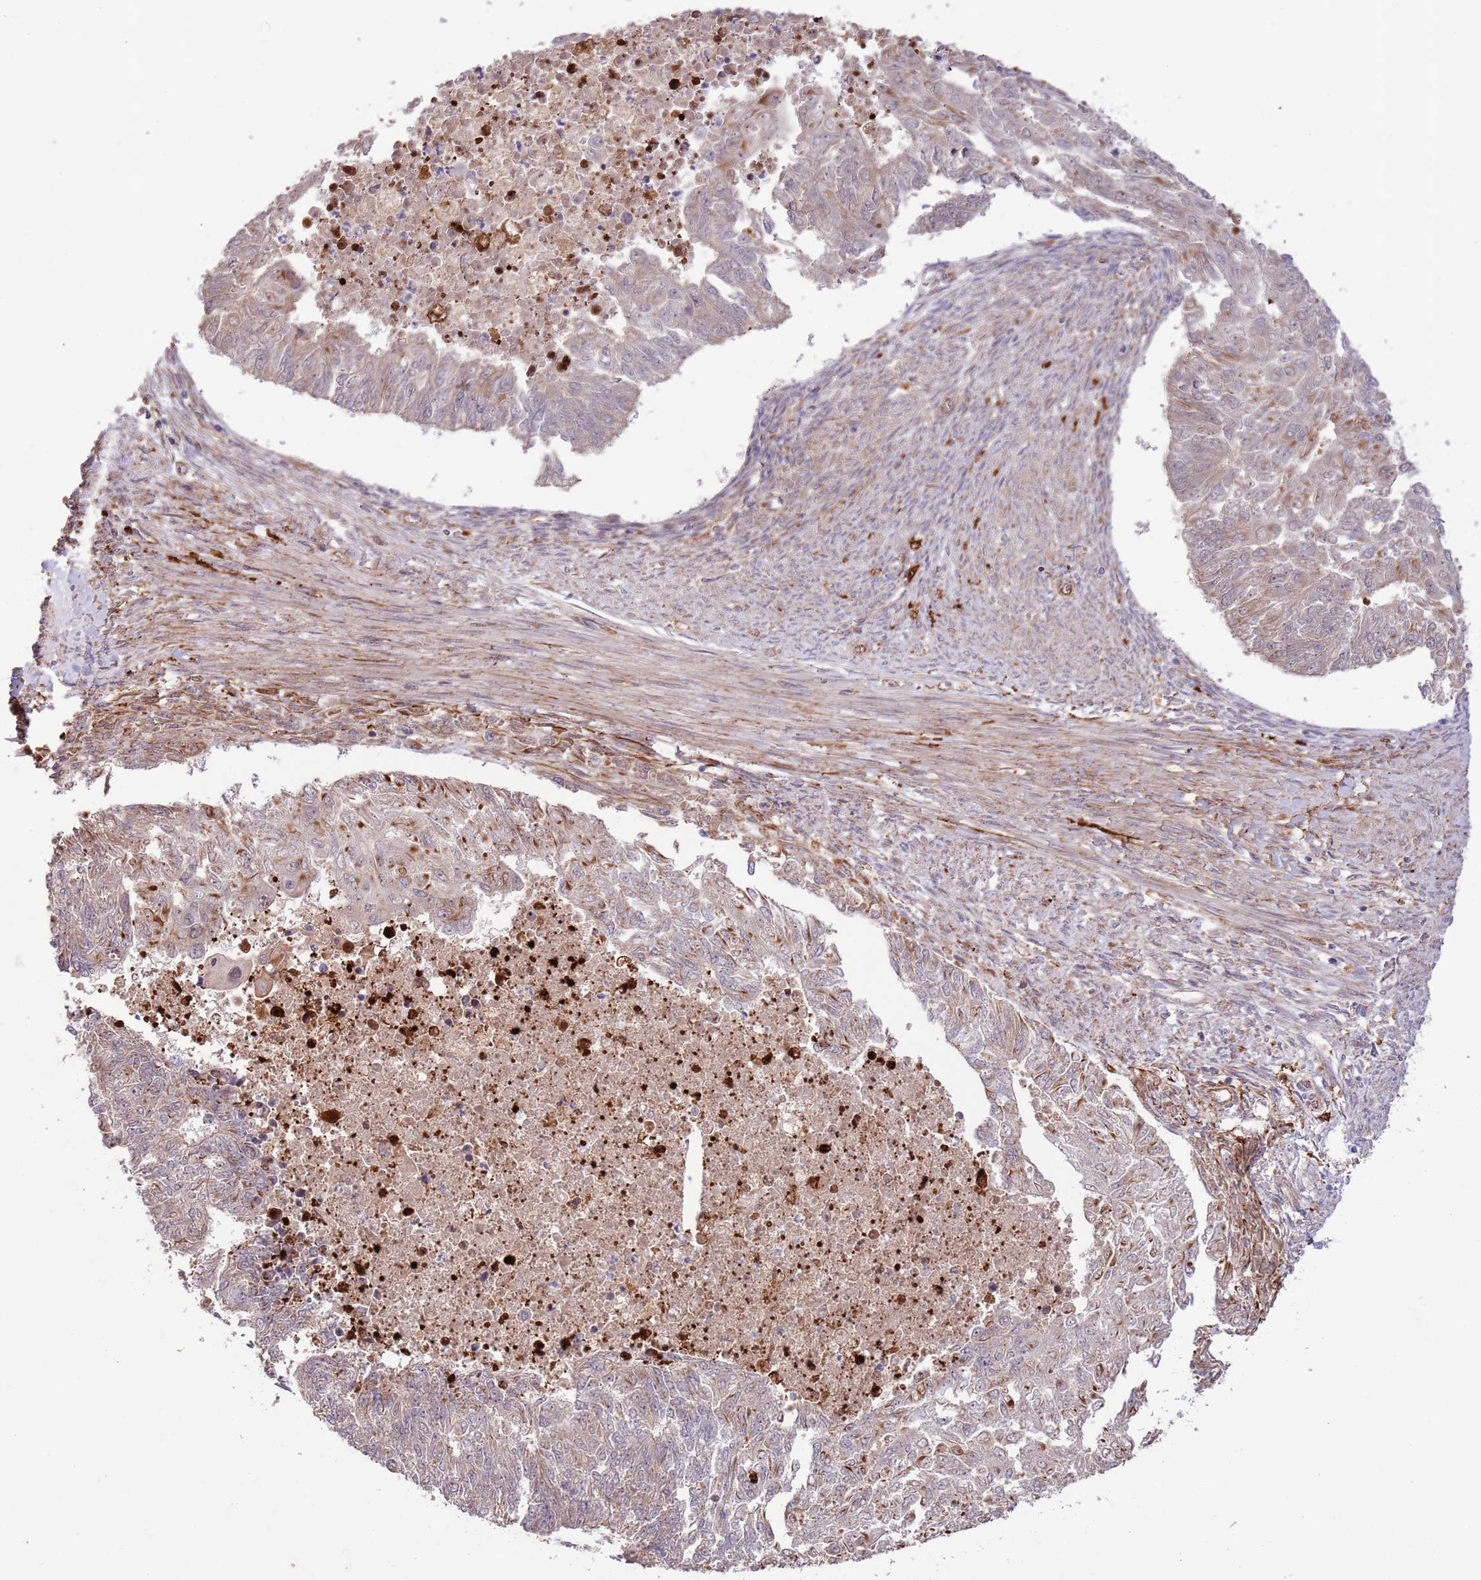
{"staining": {"intensity": "weak", "quantity": "25%-75%", "location": "cytoplasmic/membranous"}, "tissue": "endometrial cancer", "cell_type": "Tumor cells", "image_type": "cancer", "snomed": [{"axis": "morphology", "description": "Adenocarcinoma, NOS"}, {"axis": "topography", "description": "Endometrium"}], "caption": "IHC histopathology image of neoplastic tissue: human endometrial cancer stained using immunohistochemistry demonstrates low levels of weak protein expression localized specifically in the cytoplasmic/membranous of tumor cells, appearing as a cytoplasmic/membranous brown color.", "gene": "NEK3", "patient": {"sex": "female", "age": 32}}